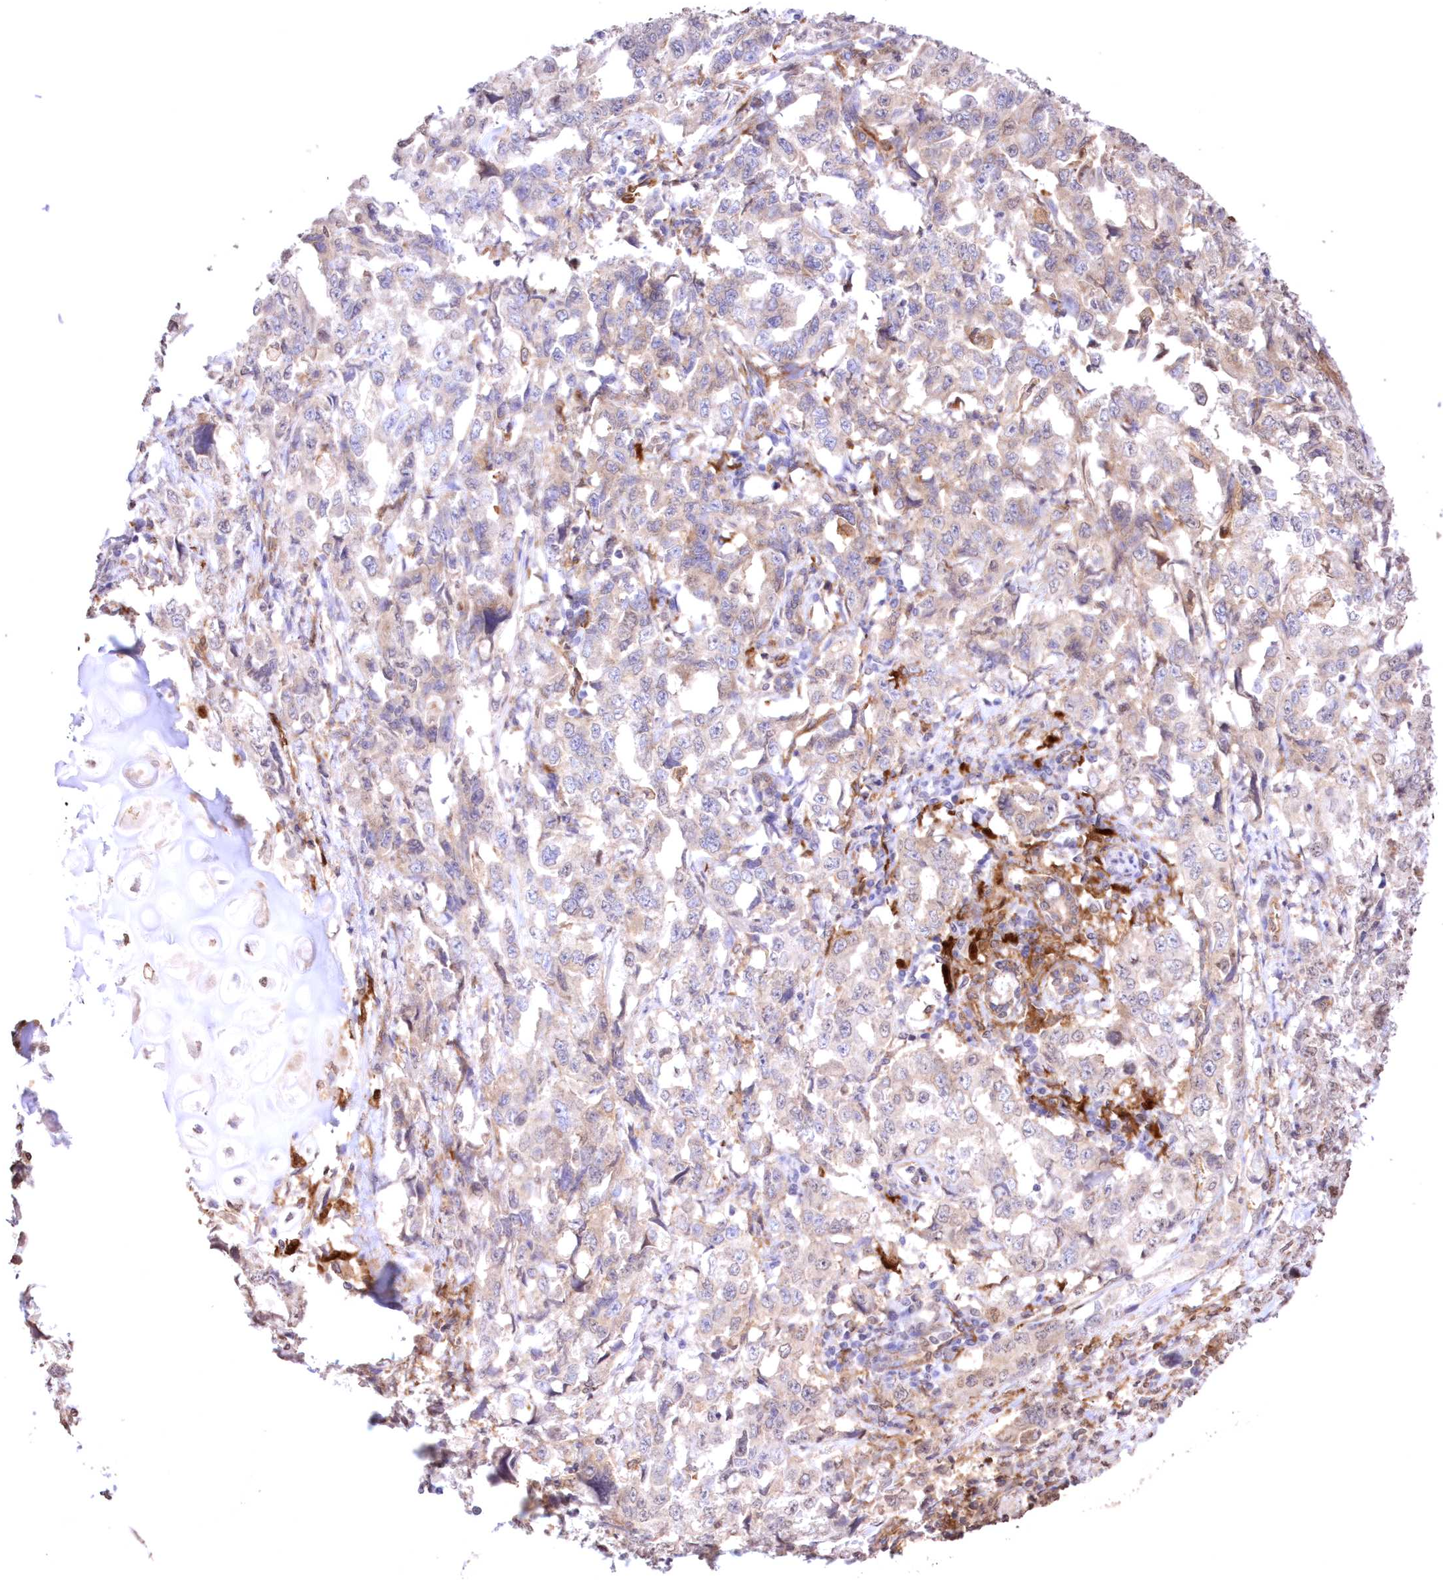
{"staining": {"intensity": "weak", "quantity": "25%-75%", "location": "cytoplasmic/membranous"}, "tissue": "lung cancer", "cell_type": "Tumor cells", "image_type": "cancer", "snomed": [{"axis": "morphology", "description": "Adenocarcinoma, NOS"}, {"axis": "topography", "description": "Lung"}], "caption": "Immunohistochemical staining of lung adenocarcinoma reveals low levels of weak cytoplasmic/membranous positivity in approximately 25%-75% of tumor cells. The protein of interest is shown in brown color, while the nuclei are stained blue.", "gene": "FCHO2", "patient": {"sex": "female", "age": 51}}